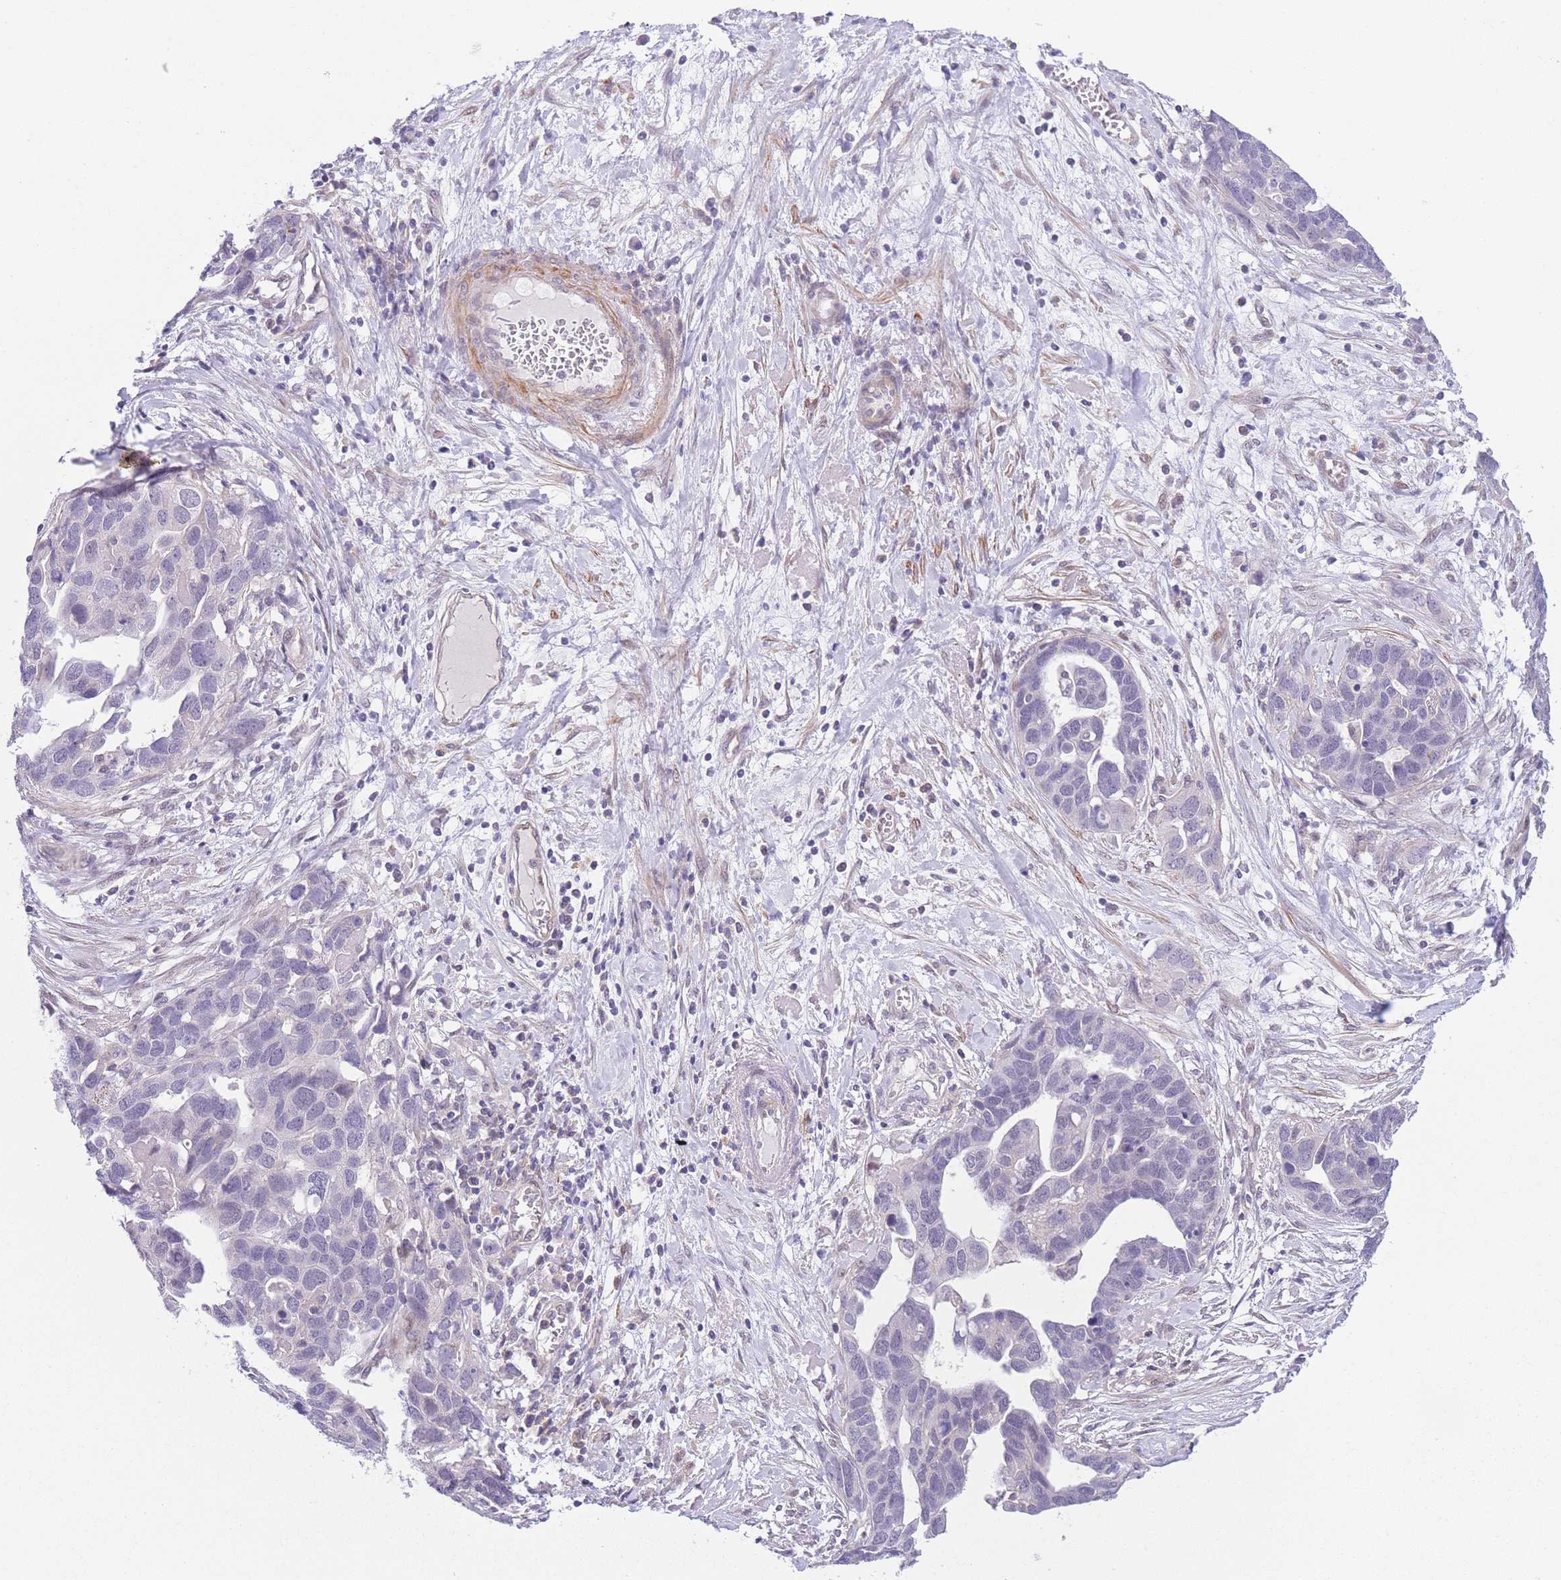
{"staining": {"intensity": "negative", "quantity": "none", "location": "none"}, "tissue": "ovarian cancer", "cell_type": "Tumor cells", "image_type": "cancer", "snomed": [{"axis": "morphology", "description": "Cystadenocarcinoma, serous, NOS"}, {"axis": "topography", "description": "Ovary"}], "caption": "High magnification brightfield microscopy of ovarian cancer stained with DAB (brown) and counterstained with hematoxylin (blue): tumor cells show no significant expression.", "gene": "C9orf152", "patient": {"sex": "female", "age": 54}}